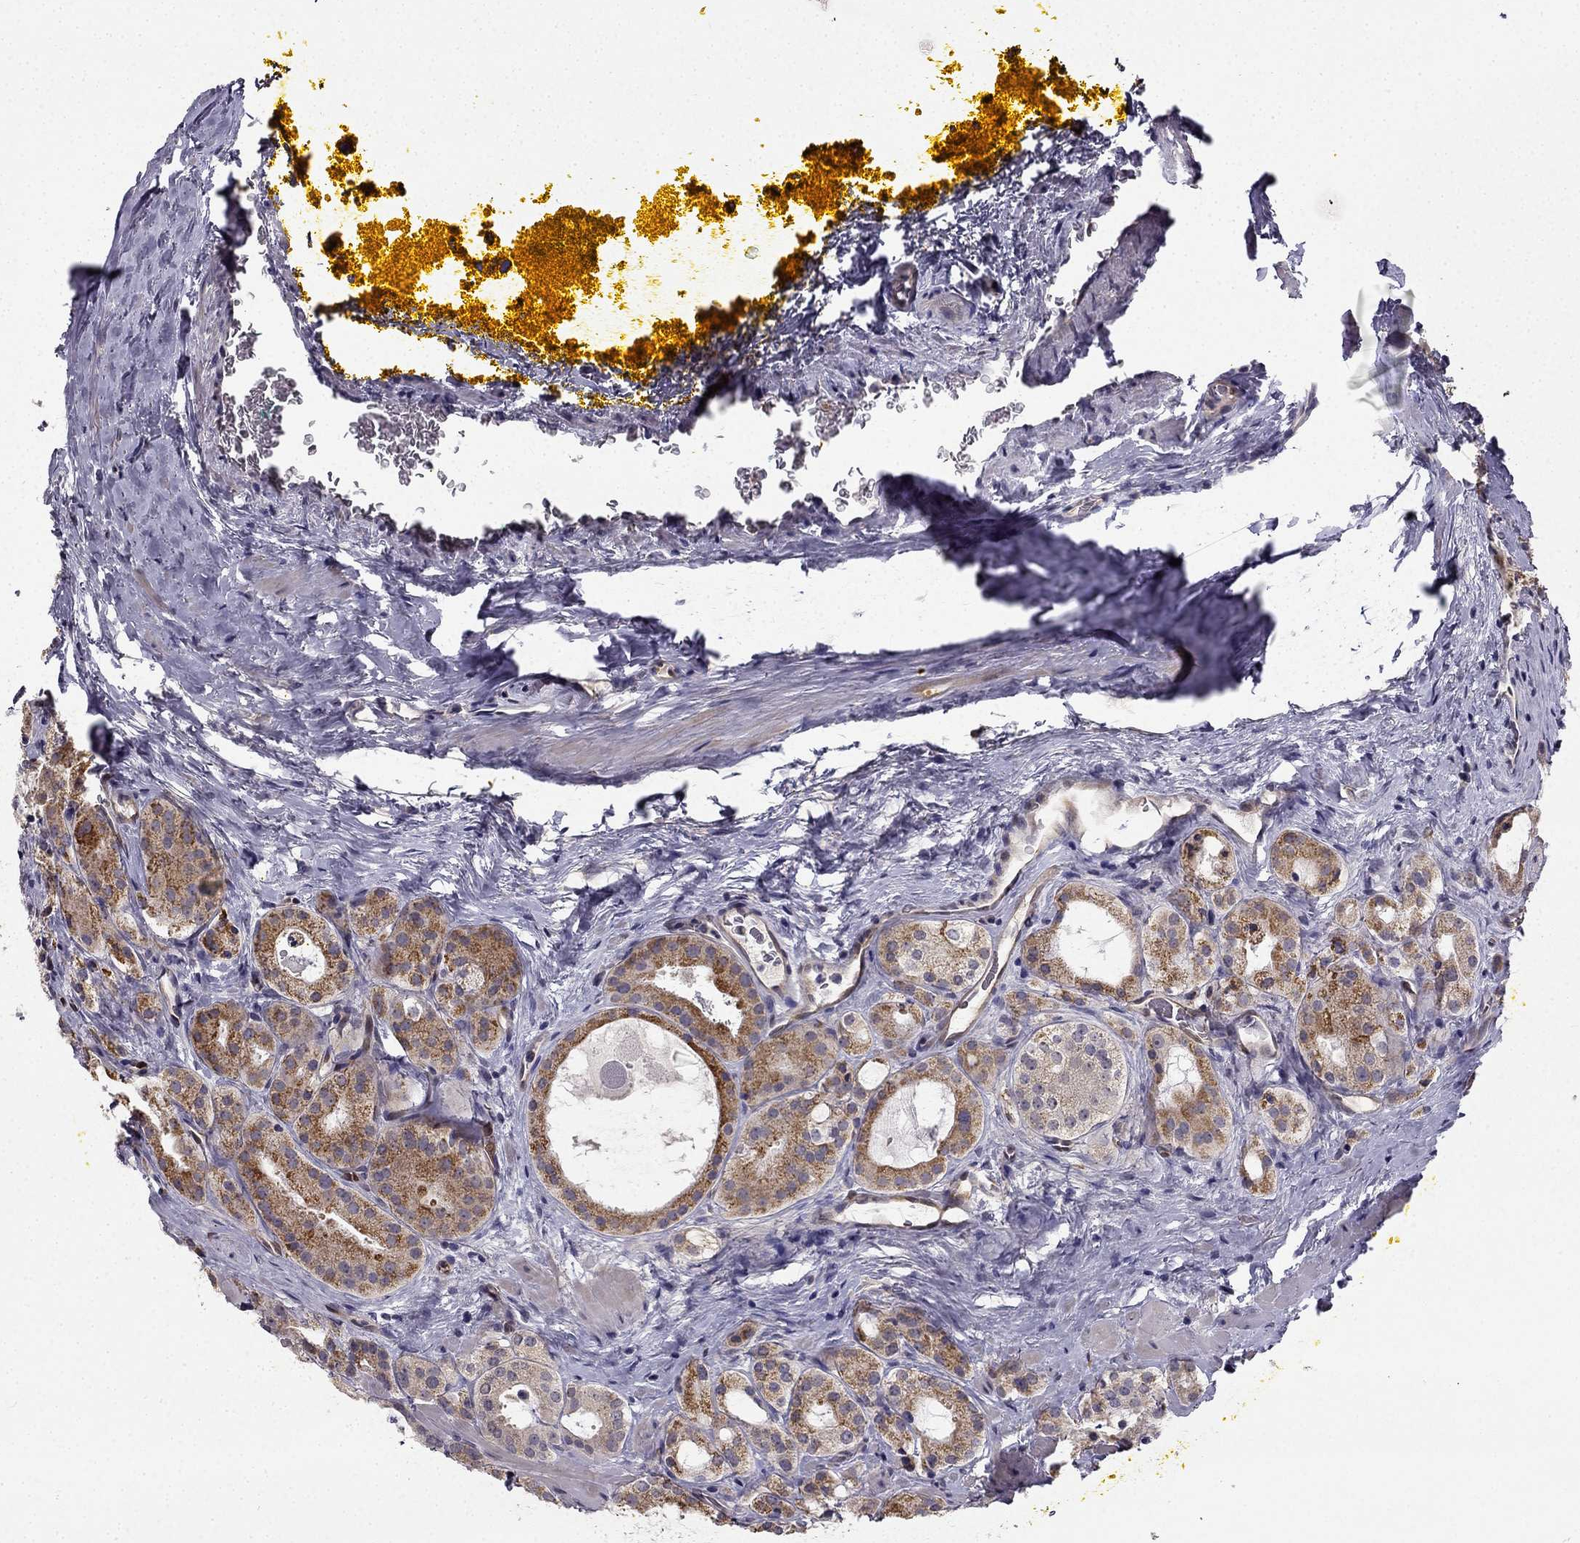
{"staining": {"intensity": "strong", "quantity": "<25%", "location": "cytoplasmic/membranous"}, "tissue": "prostate cancer", "cell_type": "Tumor cells", "image_type": "cancer", "snomed": [{"axis": "morphology", "description": "Adenocarcinoma, NOS"}, {"axis": "morphology", "description": "Adenocarcinoma, High grade"}, {"axis": "topography", "description": "Prostate"}], "caption": "This histopathology image reveals IHC staining of human prostate cancer (high-grade adenocarcinoma), with medium strong cytoplasmic/membranous expression in approximately <25% of tumor cells.", "gene": "NQO1", "patient": {"sex": "male", "age": 62}}